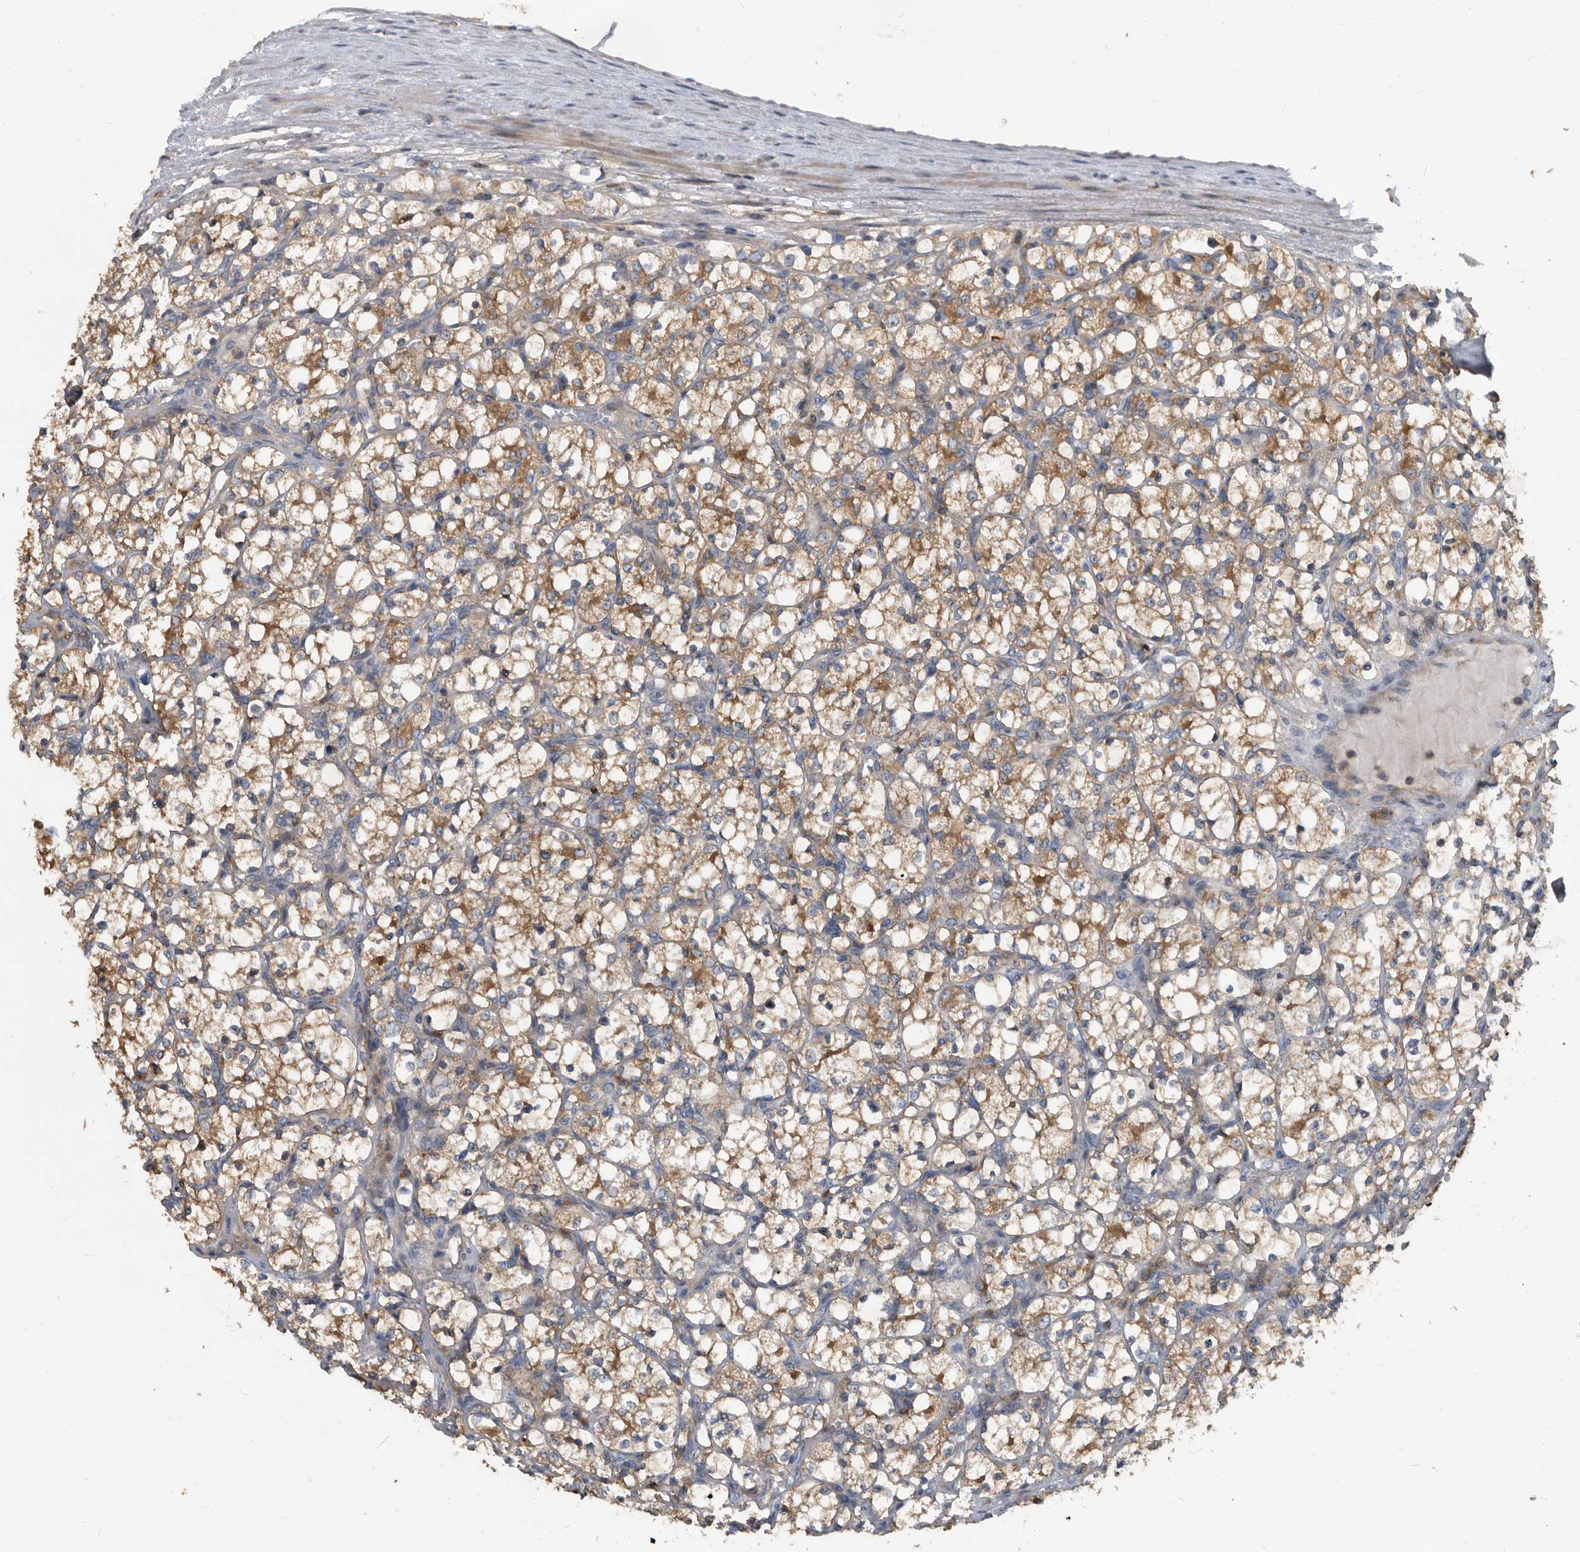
{"staining": {"intensity": "weak", "quantity": ">75%", "location": "cytoplasmic/membranous"}, "tissue": "renal cancer", "cell_type": "Tumor cells", "image_type": "cancer", "snomed": [{"axis": "morphology", "description": "Adenocarcinoma, NOS"}, {"axis": "topography", "description": "Kidney"}], "caption": "Protein staining displays weak cytoplasmic/membranous staining in approximately >75% of tumor cells in adenocarcinoma (renal). The staining was performed using DAB (3,3'-diaminobenzidine), with brown indicating positive protein expression. Nuclei are stained blue with hematoxylin.", "gene": "APEH", "patient": {"sex": "female", "age": 69}}